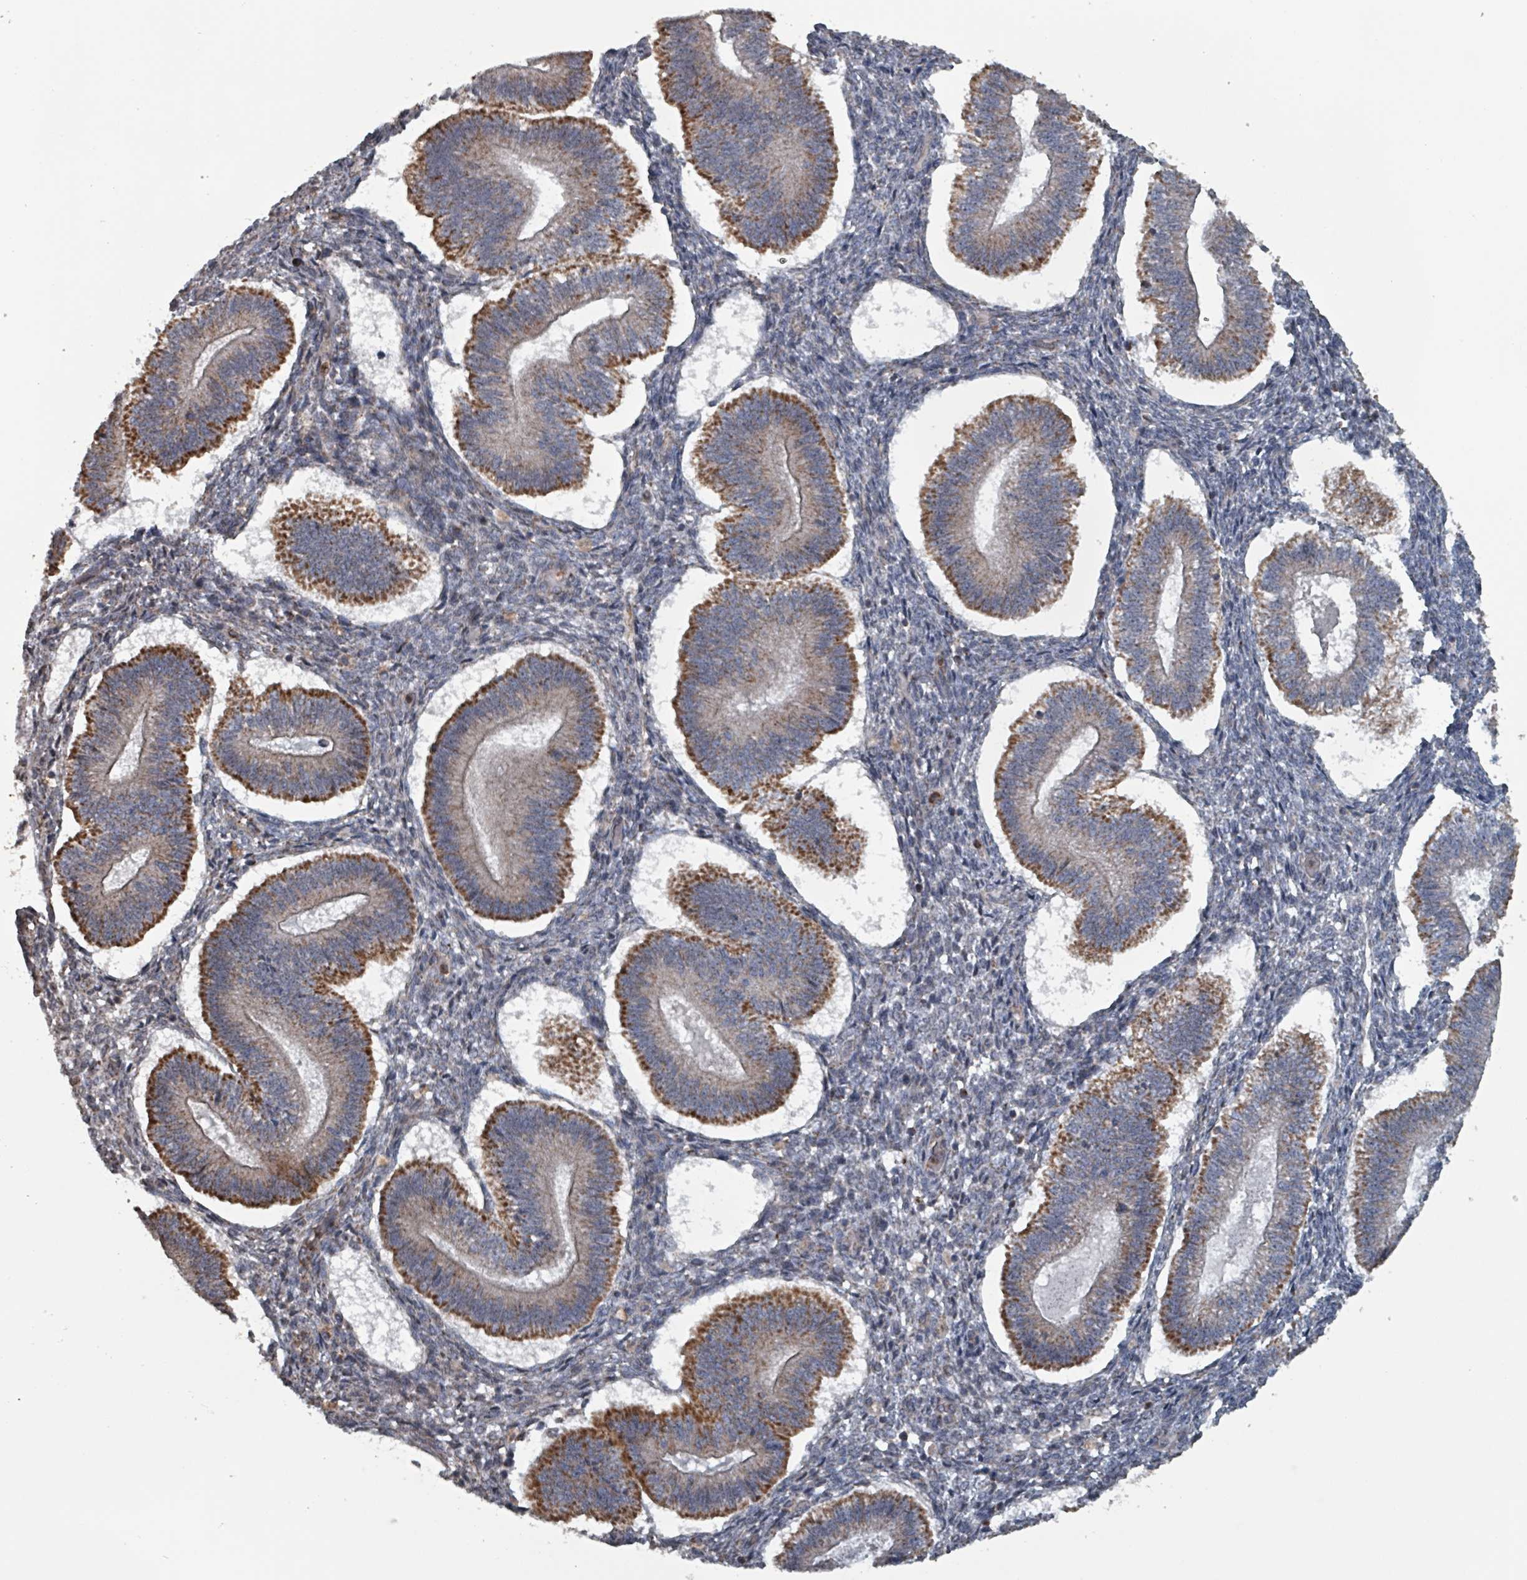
{"staining": {"intensity": "weak", "quantity": "<25%", "location": "cytoplasmic/membranous"}, "tissue": "endometrium", "cell_type": "Cells in endometrial stroma", "image_type": "normal", "snomed": [{"axis": "morphology", "description": "Normal tissue, NOS"}, {"axis": "topography", "description": "Endometrium"}], "caption": "This is a histopathology image of immunohistochemistry (IHC) staining of normal endometrium, which shows no expression in cells in endometrial stroma. Brightfield microscopy of immunohistochemistry (IHC) stained with DAB (brown) and hematoxylin (blue), captured at high magnification.", "gene": "MRPL4", "patient": {"sex": "female", "age": 25}}